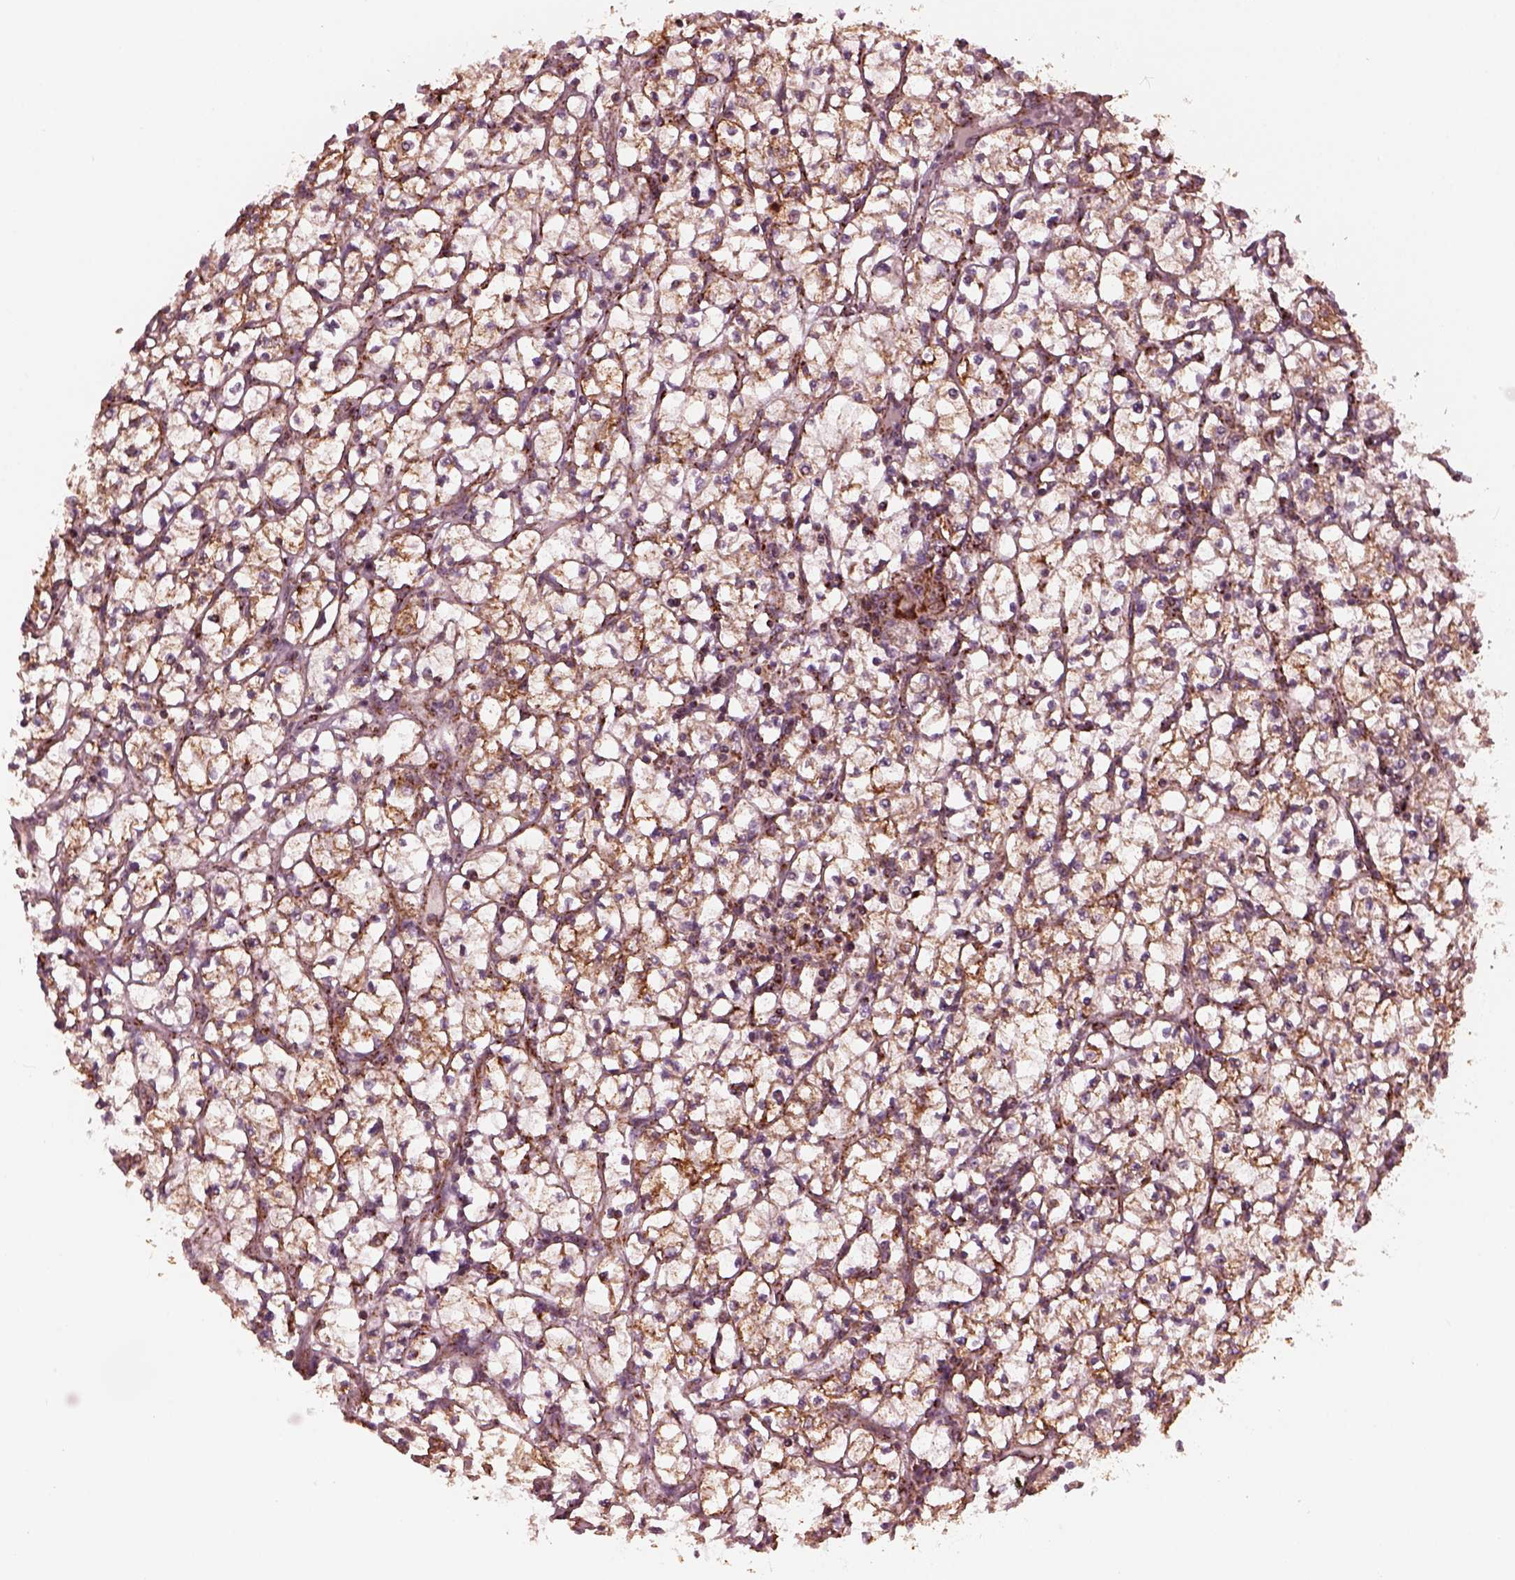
{"staining": {"intensity": "moderate", "quantity": ">75%", "location": "cytoplasmic/membranous"}, "tissue": "renal cancer", "cell_type": "Tumor cells", "image_type": "cancer", "snomed": [{"axis": "morphology", "description": "Adenocarcinoma, NOS"}, {"axis": "topography", "description": "Kidney"}], "caption": "Moderate cytoplasmic/membranous positivity is identified in approximately >75% of tumor cells in renal adenocarcinoma.", "gene": "NDUFB10", "patient": {"sex": "female", "age": 64}}